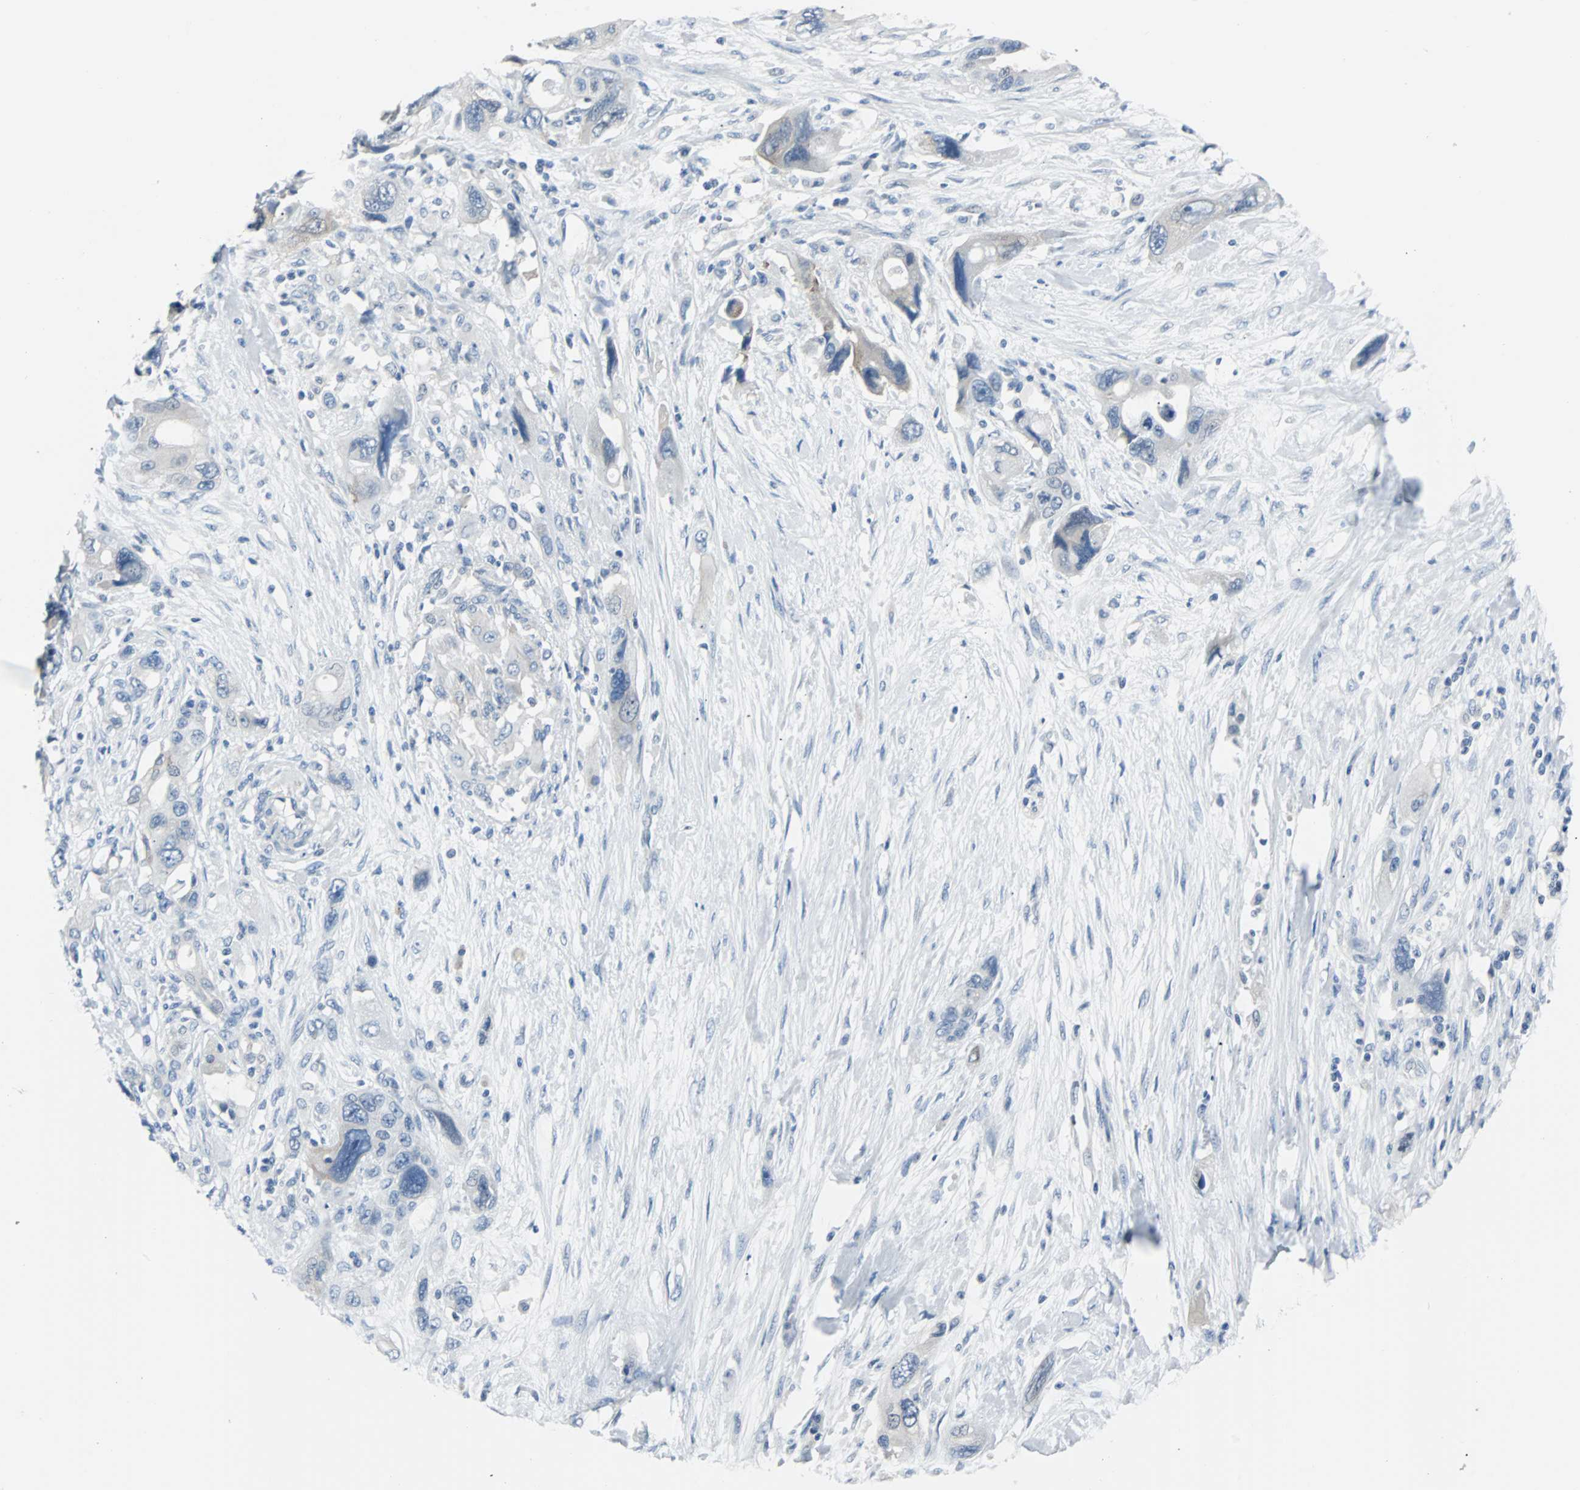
{"staining": {"intensity": "weak", "quantity": "<25%", "location": "cytoplasmic/membranous"}, "tissue": "pancreatic cancer", "cell_type": "Tumor cells", "image_type": "cancer", "snomed": [{"axis": "morphology", "description": "Adenocarcinoma, NOS"}, {"axis": "topography", "description": "Pancreas"}], "caption": "Tumor cells show no significant protein expression in pancreatic adenocarcinoma.", "gene": "RASA1", "patient": {"sex": "male", "age": 46}}